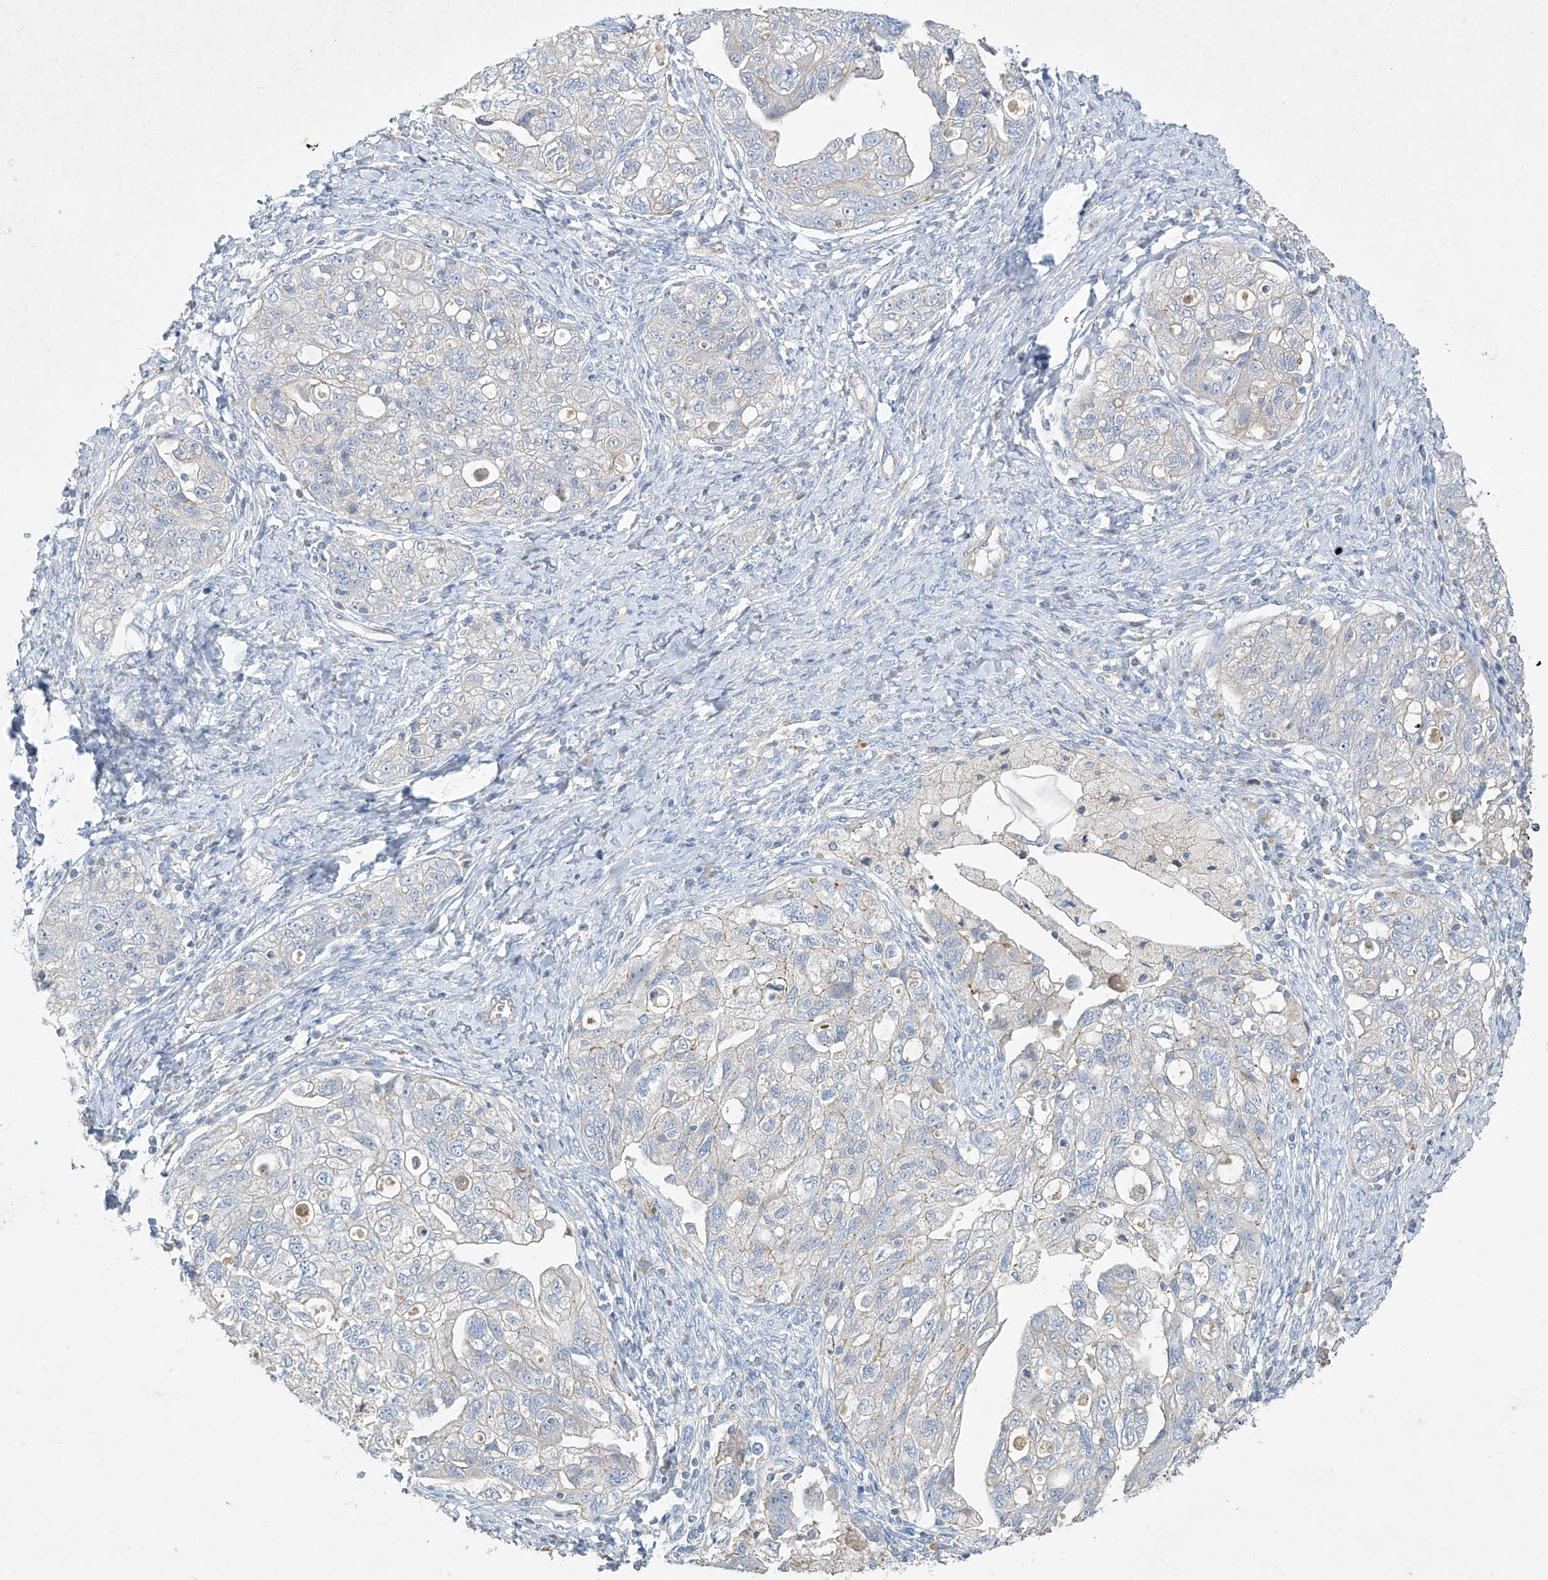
{"staining": {"intensity": "negative", "quantity": "none", "location": "none"}, "tissue": "ovarian cancer", "cell_type": "Tumor cells", "image_type": "cancer", "snomed": [{"axis": "morphology", "description": "Carcinoma, NOS"}, {"axis": "morphology", "description": "Cystadenocarcinoma, serous, NOS"}, {"axis": "topography", "description": "Ovary"}], "caption": "High magnification brightfield microscopy of ovarian carcinoma stained with DAB (brown) and counterstained with hematoxylin (blue): tumor cells show no significant positivity. (DAB (3,3'-diaminobenzidine) immunohistochemistry (IHC) visualized using brightfield microscopy, high magnification).", "gene": "PRSS12", "patient": {"sex": "female", "age": 69}}